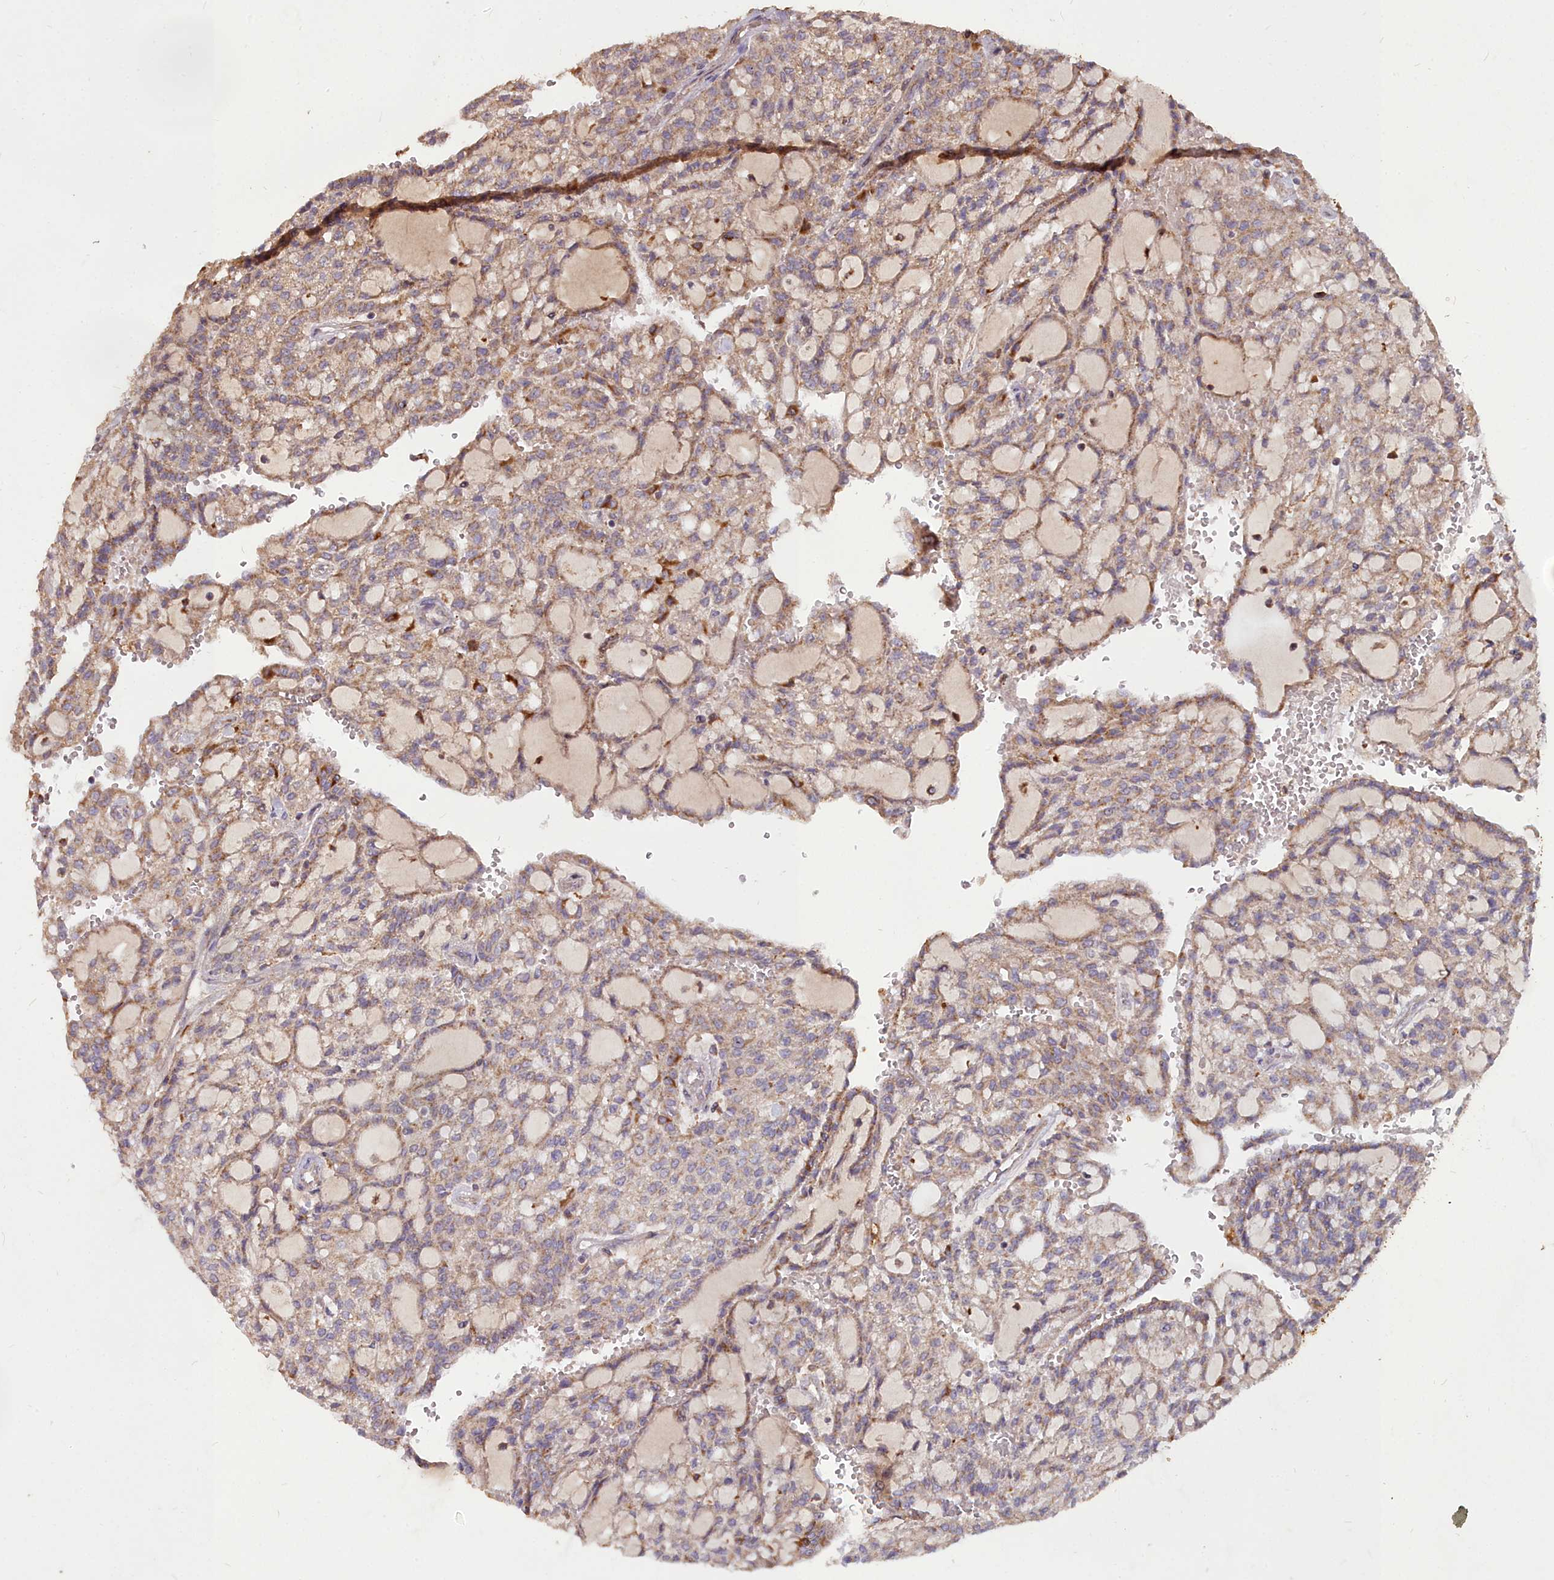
{"staining": {"intensity": "weak", "quantity": ">75%", "location": "cytoplasmic/membranous"}, "tissue": "renal cancer", "cell_type": "Tumor cells", "image_type": "cancer", "snomed": [{"axis": "morphology", "description": "Adenocarcinoma, NOS"}, {"axis": "topography", "description": "Kidney"}], "caption": "Human renal adenocarcinoma stained with a brown dye shows weak cytoplasmic/membranous positive expression in approximately >75% of tumor cells.", "gene": "COX11", "patient": {"sex": "male", "age": 63}}